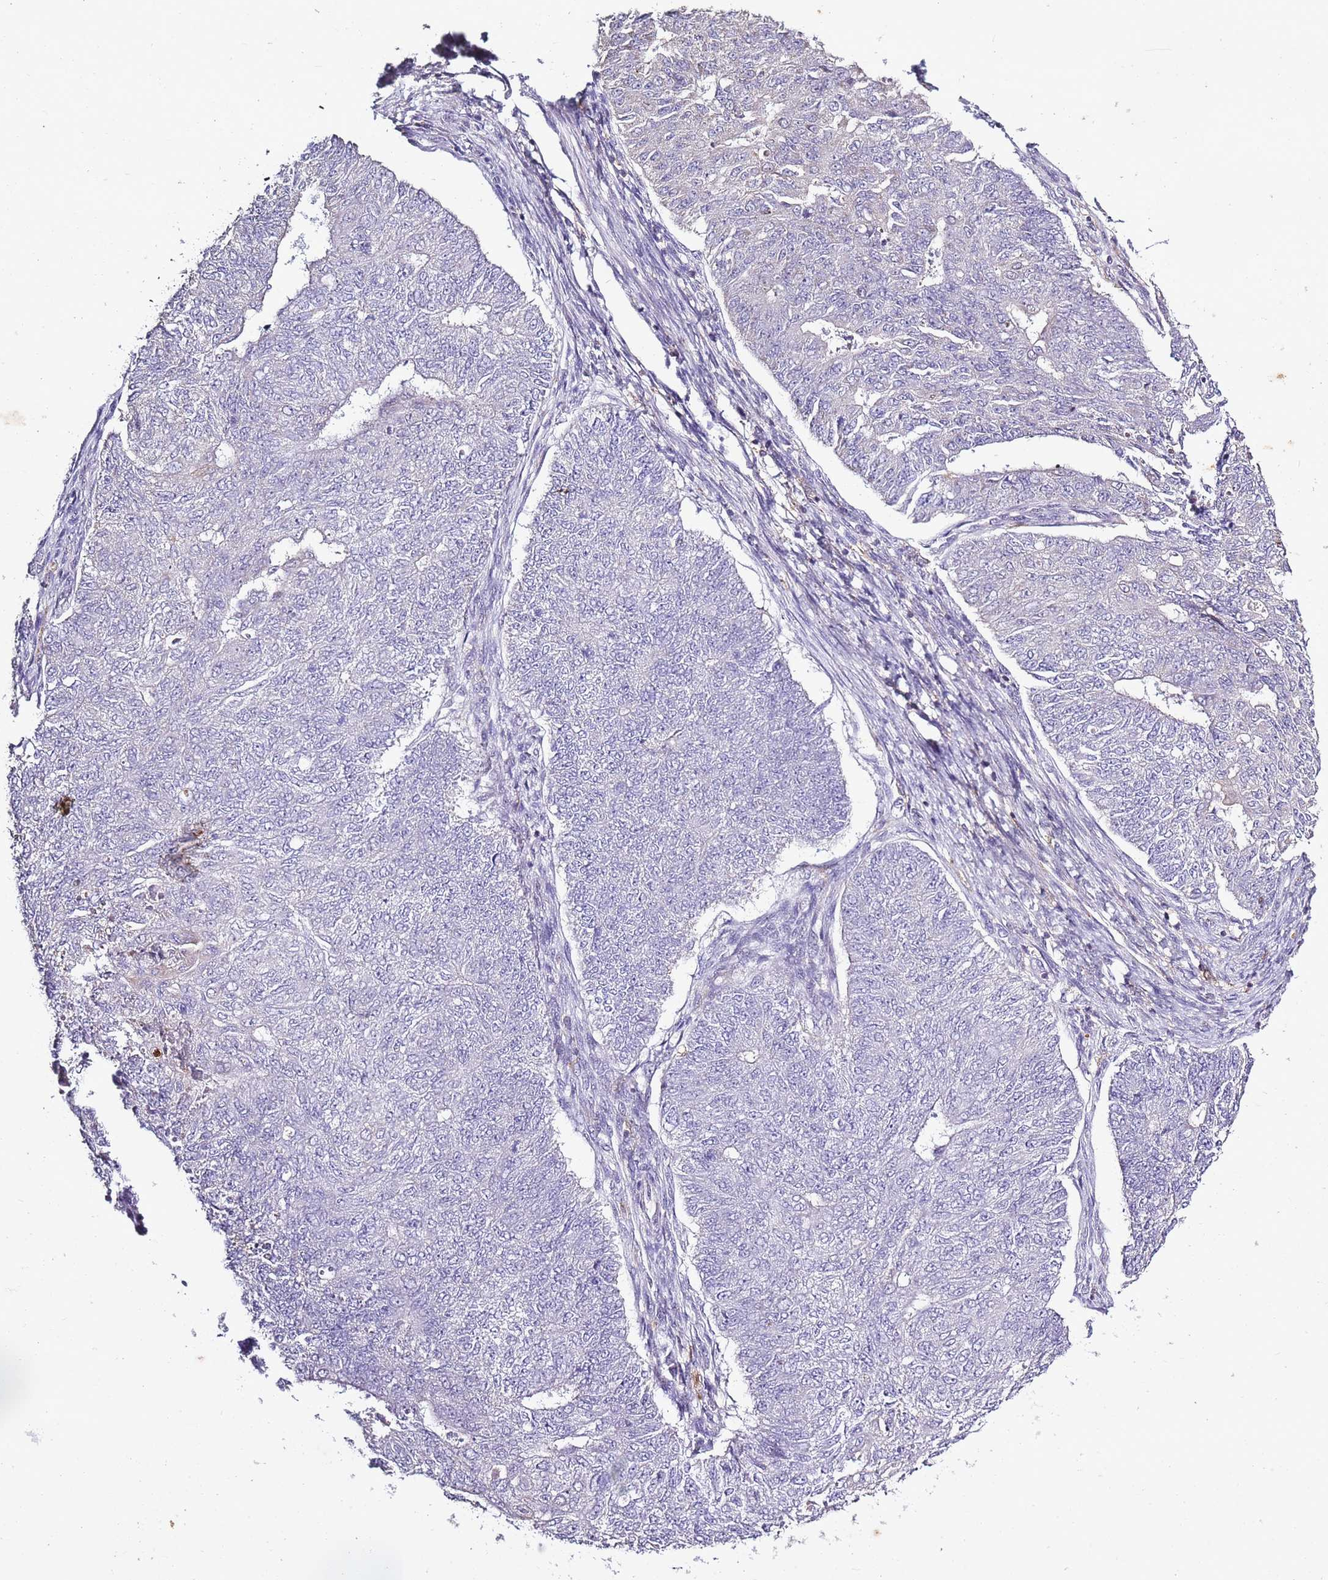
{"staining": {"intensity": "negative", "quantity": "none", "location": "none"}, "tissue": "endometrial cancer", "cell_type": "Tumor cells", "image_type": "cancer", "snomed": [{"axis": "morphology", "description": "Adenocarcinoma, NOS"}, {"axis": "topography", "description": "Endometrium"}], "caption": "Tumor cells are negative for protein expression in human adenocarcinoma (endometrial).", "gene": "CAPN9", "patient": {"sex": "female", "age": 32}}